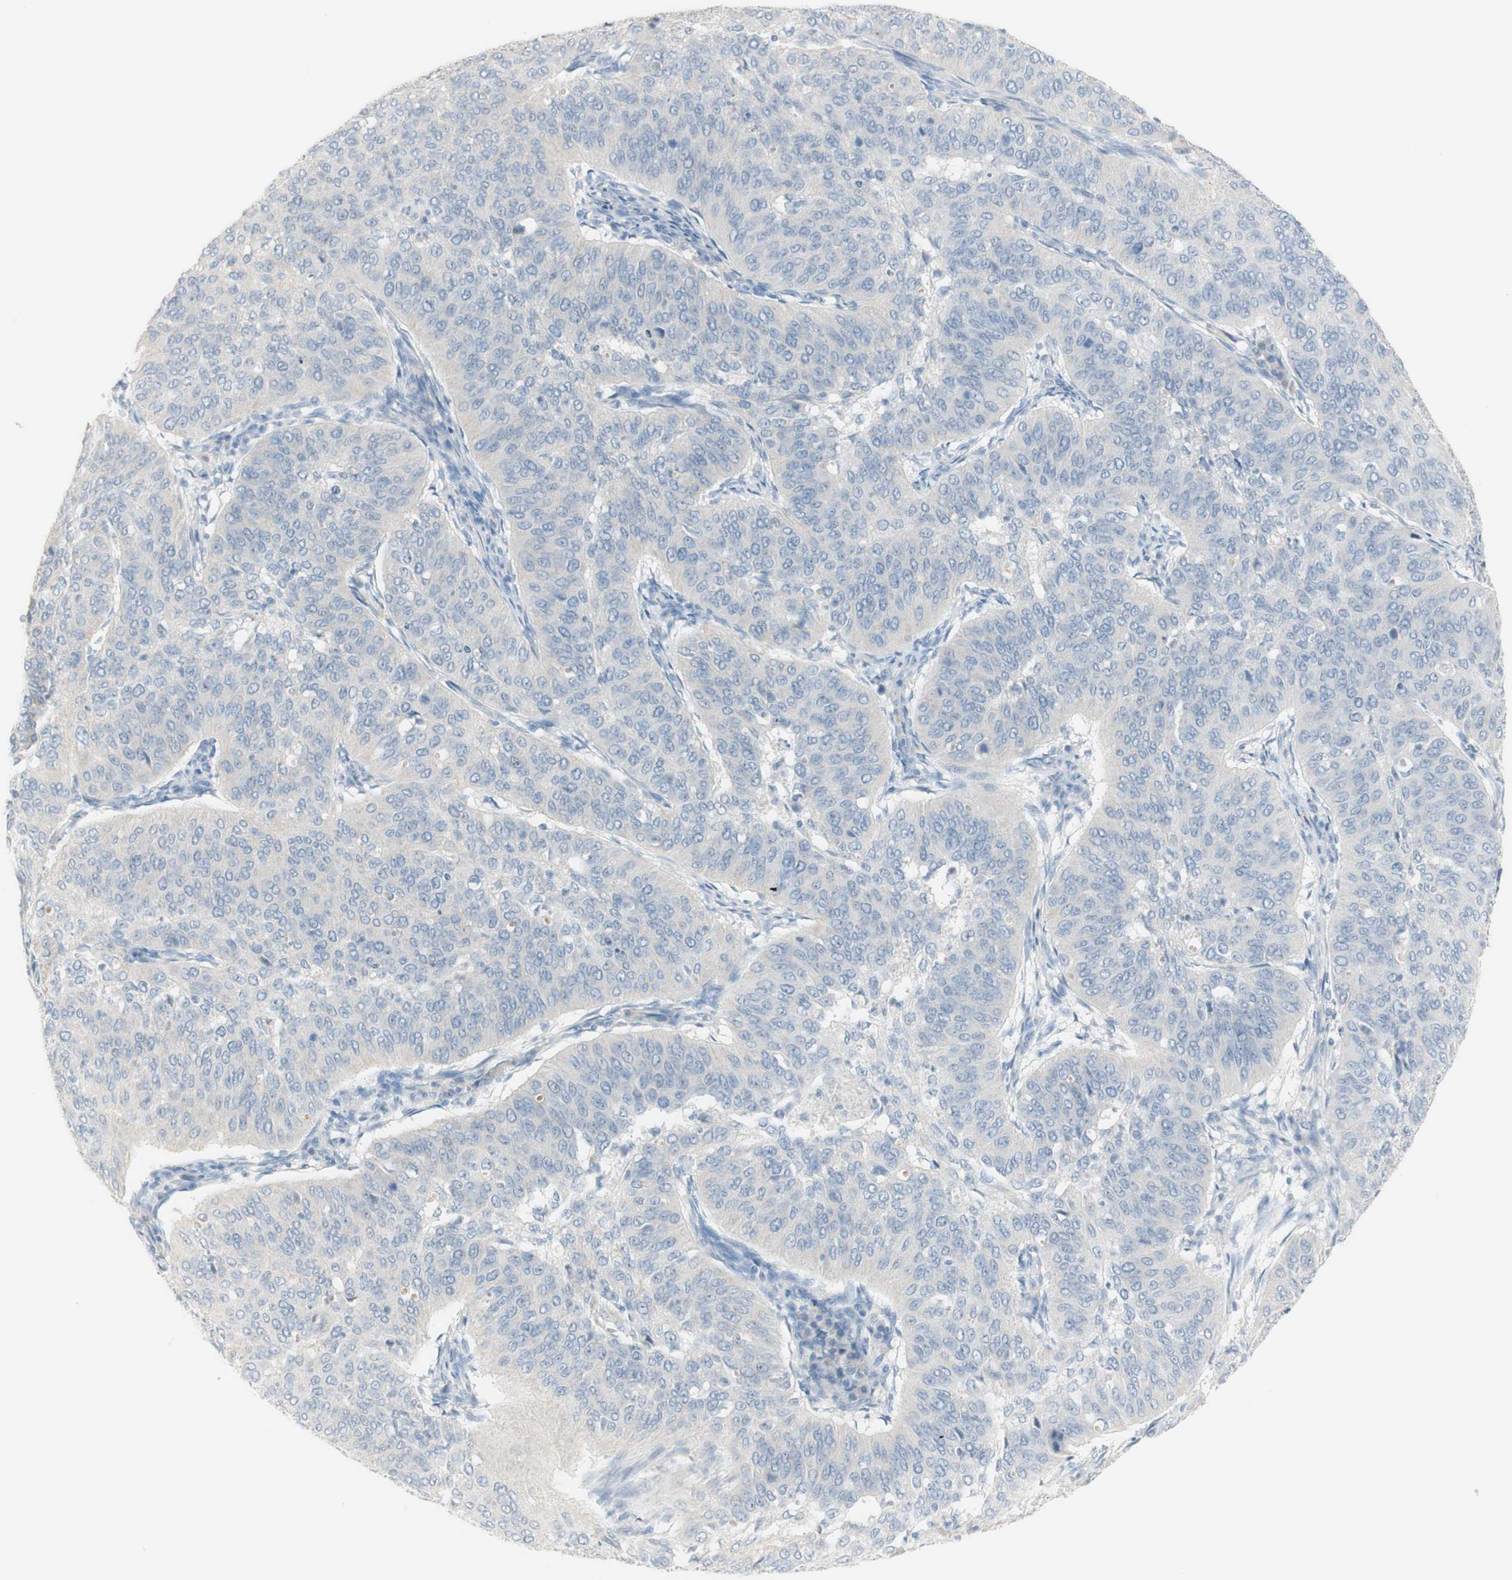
{"staining": {"intensity": "negative", "quantity": "none", "location": "none"}, "tissue": "cervical cancer", "cell_type": "Tumor cells", "image_type": "cancer", "snomed": [{"axis": "morphology", "description": "Normal tissue, NOS"}, {"axis": "morphology", "description": "Squamous cell carcinoma, NOS"}, {"axis": "topography", "description": "Cervix"}], "caption": "Human cervical cancer (squamous cell carcinoma) stained for a protein using IHC exhibits no staining in tumor cells.", "gene": "ART3", "patient": {"sex": "female", "age": 39}}